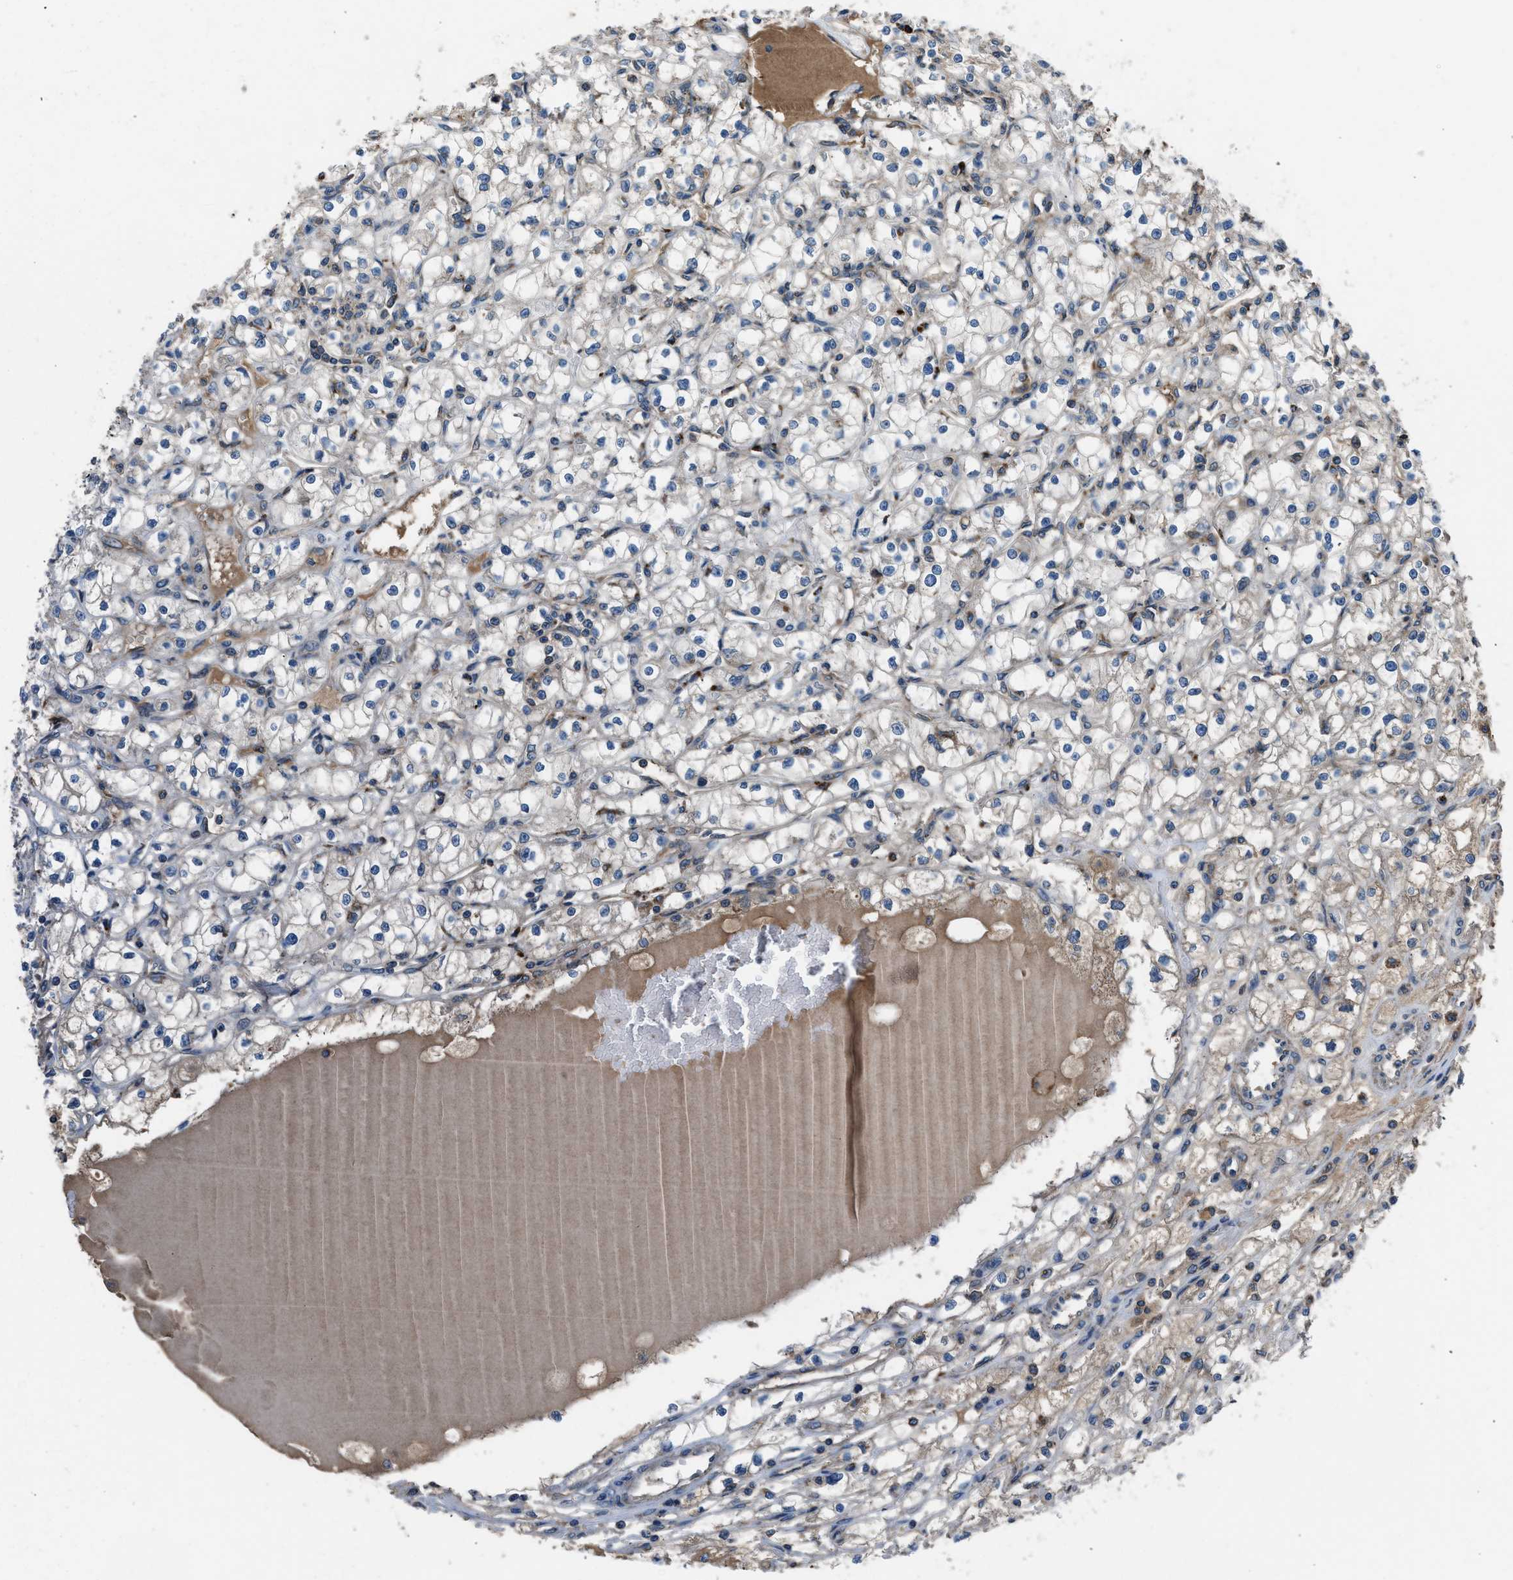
{"staining": {"intensity": "weak", "quantity": "25%-75%", "location": "cytoplasmic/membranous"}, "tissue": "renal cancer", "cell_type": "Tumor cells", "image_type": "cancer", "snomed": [{"axis": "morphology", "description": "Adenocarcinoma, NOS"}, {"axis": "topography", "description": "Kidney"}], "caption": "Renal cancer was stained to show a protein in brown. There is low levels of weak cytoplasmic/membranous positivity in about 25%-75% of tumor cells.", "gene": "LMBR1", "patient": {"sex": "male", "age": 56}}